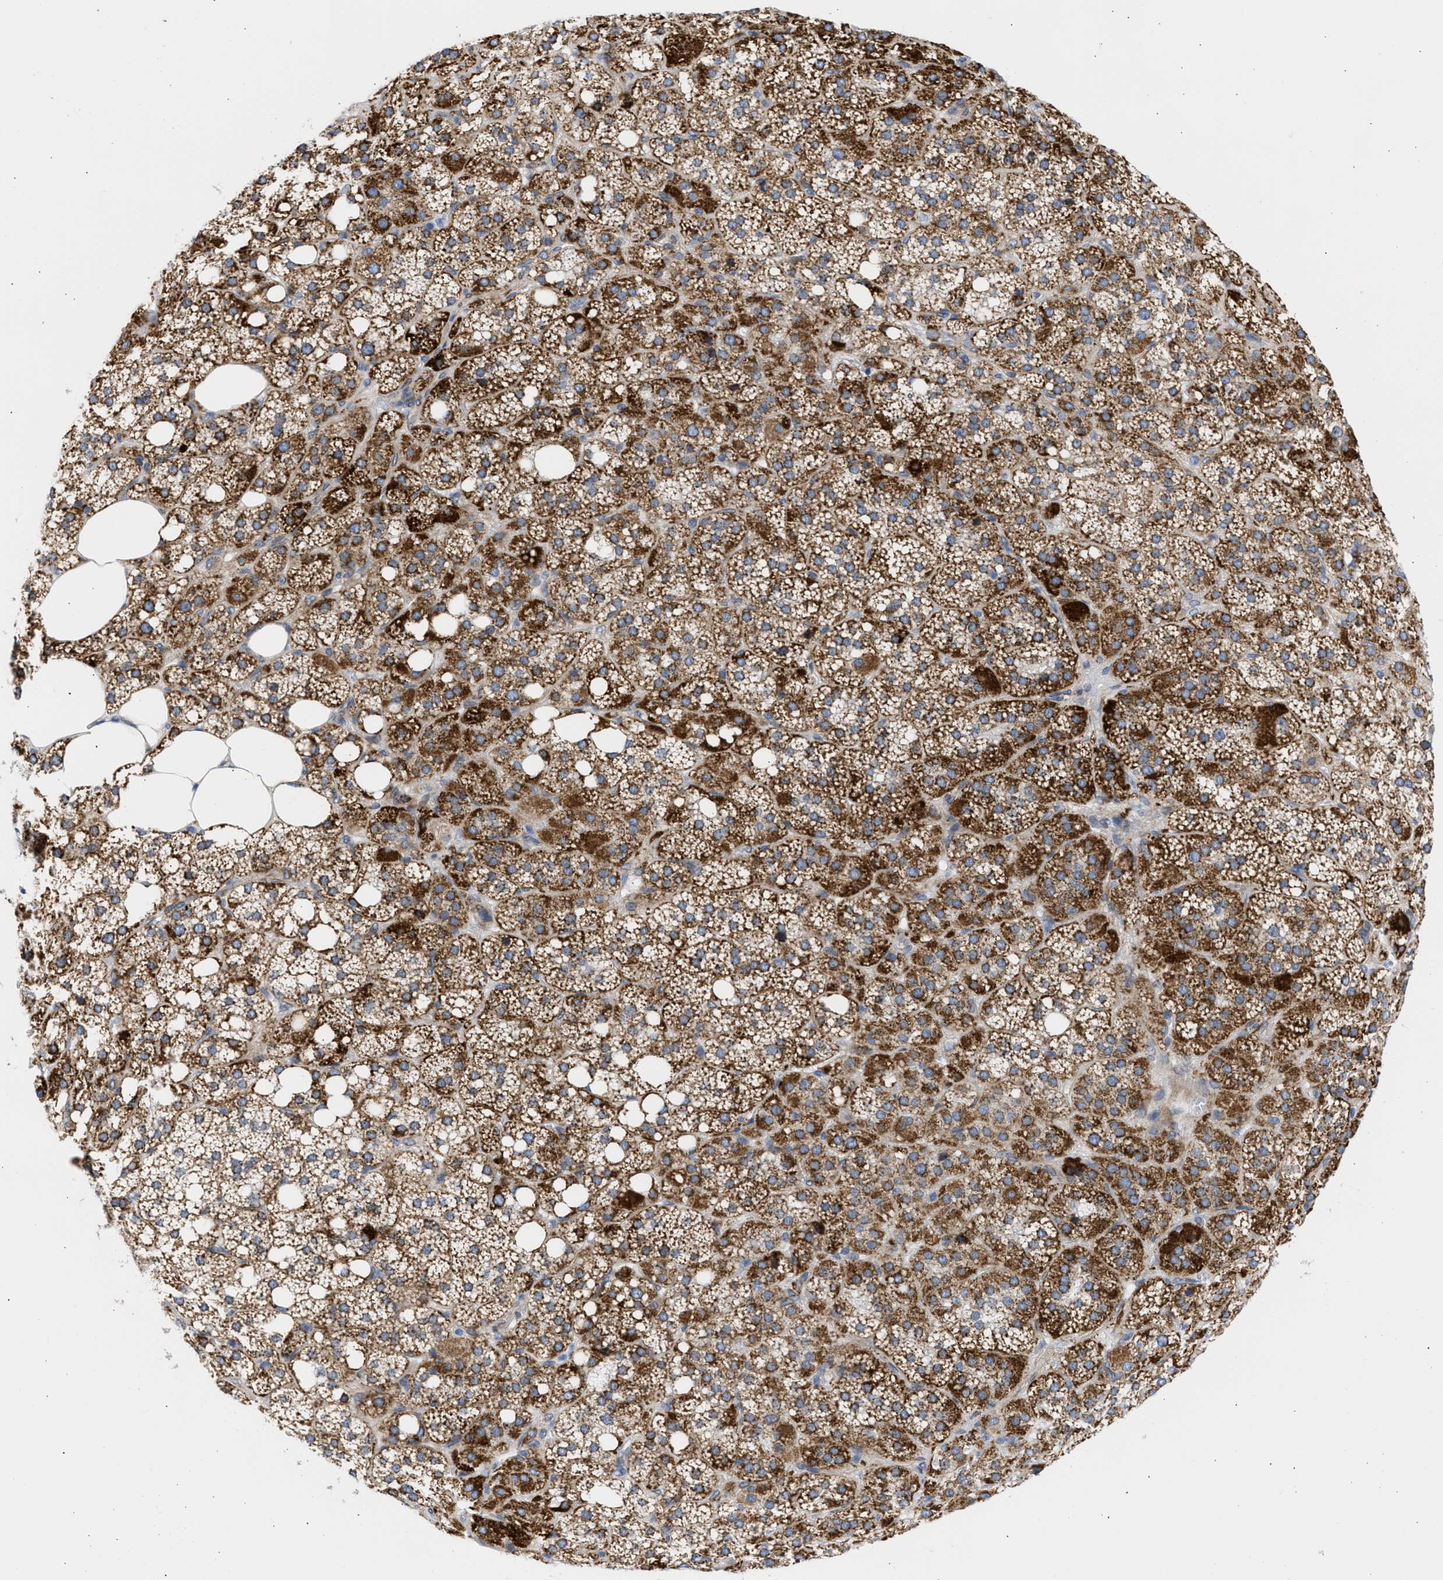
{"staining": {"intensity": "strong", "quantity": ">75%", "location": "cytoplasmic/membranous"}, "tissue": "adrenal gland", "cell_type": "Glandular cells", "image_type": "normal", "snomed": [{"axis": "morphology", "description": "Normal tissue, NOS"}, {"axis": "topography", "description": "Adrenal gland"}], "caption": "An IHC histopathology image of benign tissue is shown. Protein staining in brown labels strong cytoplasmic/membranous positivity in adrenal gland within glandular cells.", "gene": "NUP35", "patient": {"sex": "female", "age": 59}}